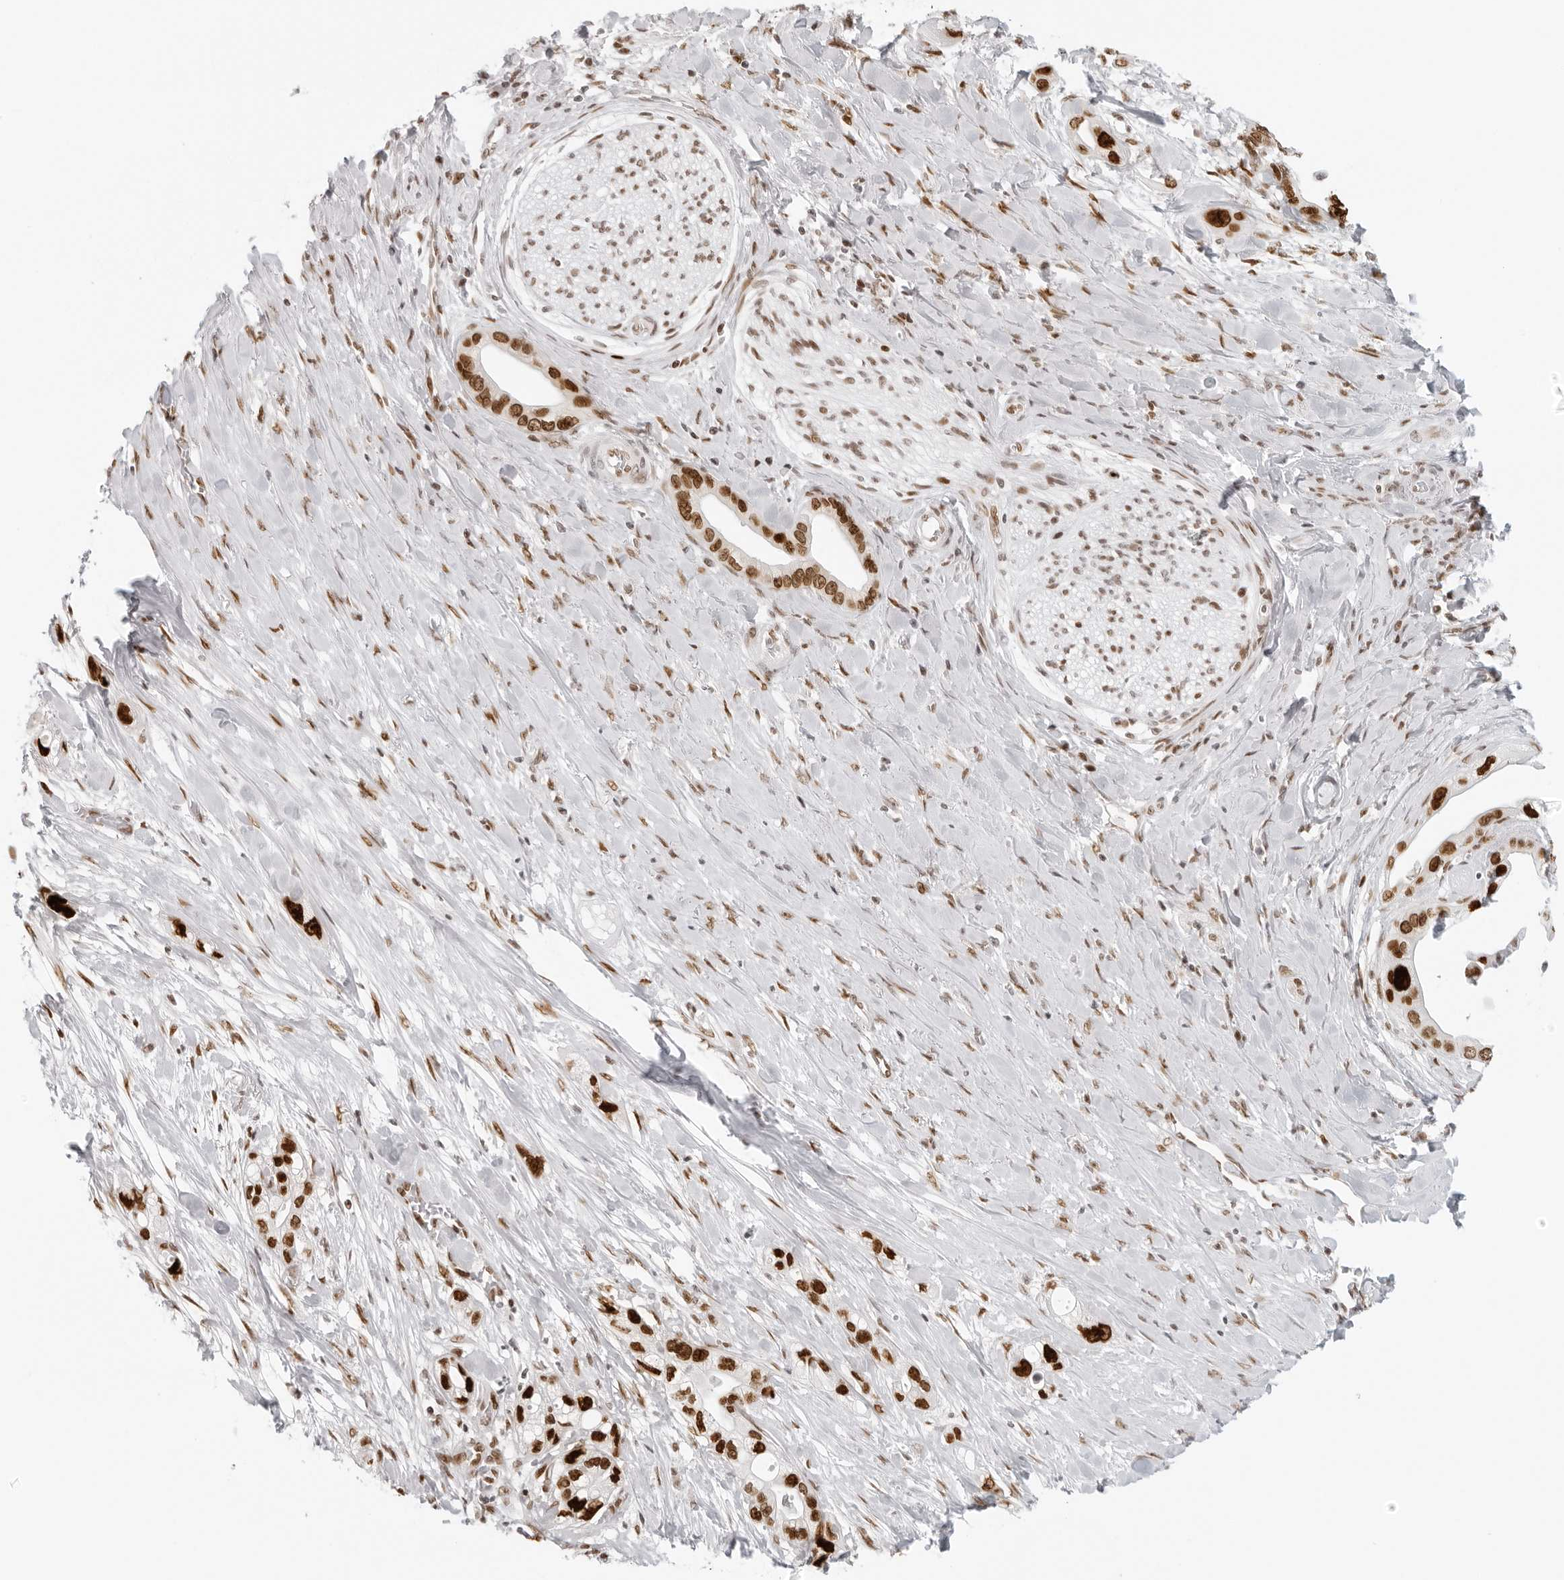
{"staining": {"intensity": "strong", "quantity": ">75%", "location": "nuclear"}, "tissue": "pancreatic cancer", "cell_type": "Tumor cells", "image_type": "cancer", "snomed": [{"axis": "morphology", "description": "Adenocarcinoma, NOS"}, {"axis": "topography", "description": "Pancreas"}], "caption": "Immunohistochemical staining of adenocarcinoma (pancreatic) displays strong nuclear protein expression in about >75% of tumor cells. (DAB IHC with brightfield microscopy, high magnification).", "gene": "RCC1", "patient": {"sex": "female", "age": 77}}